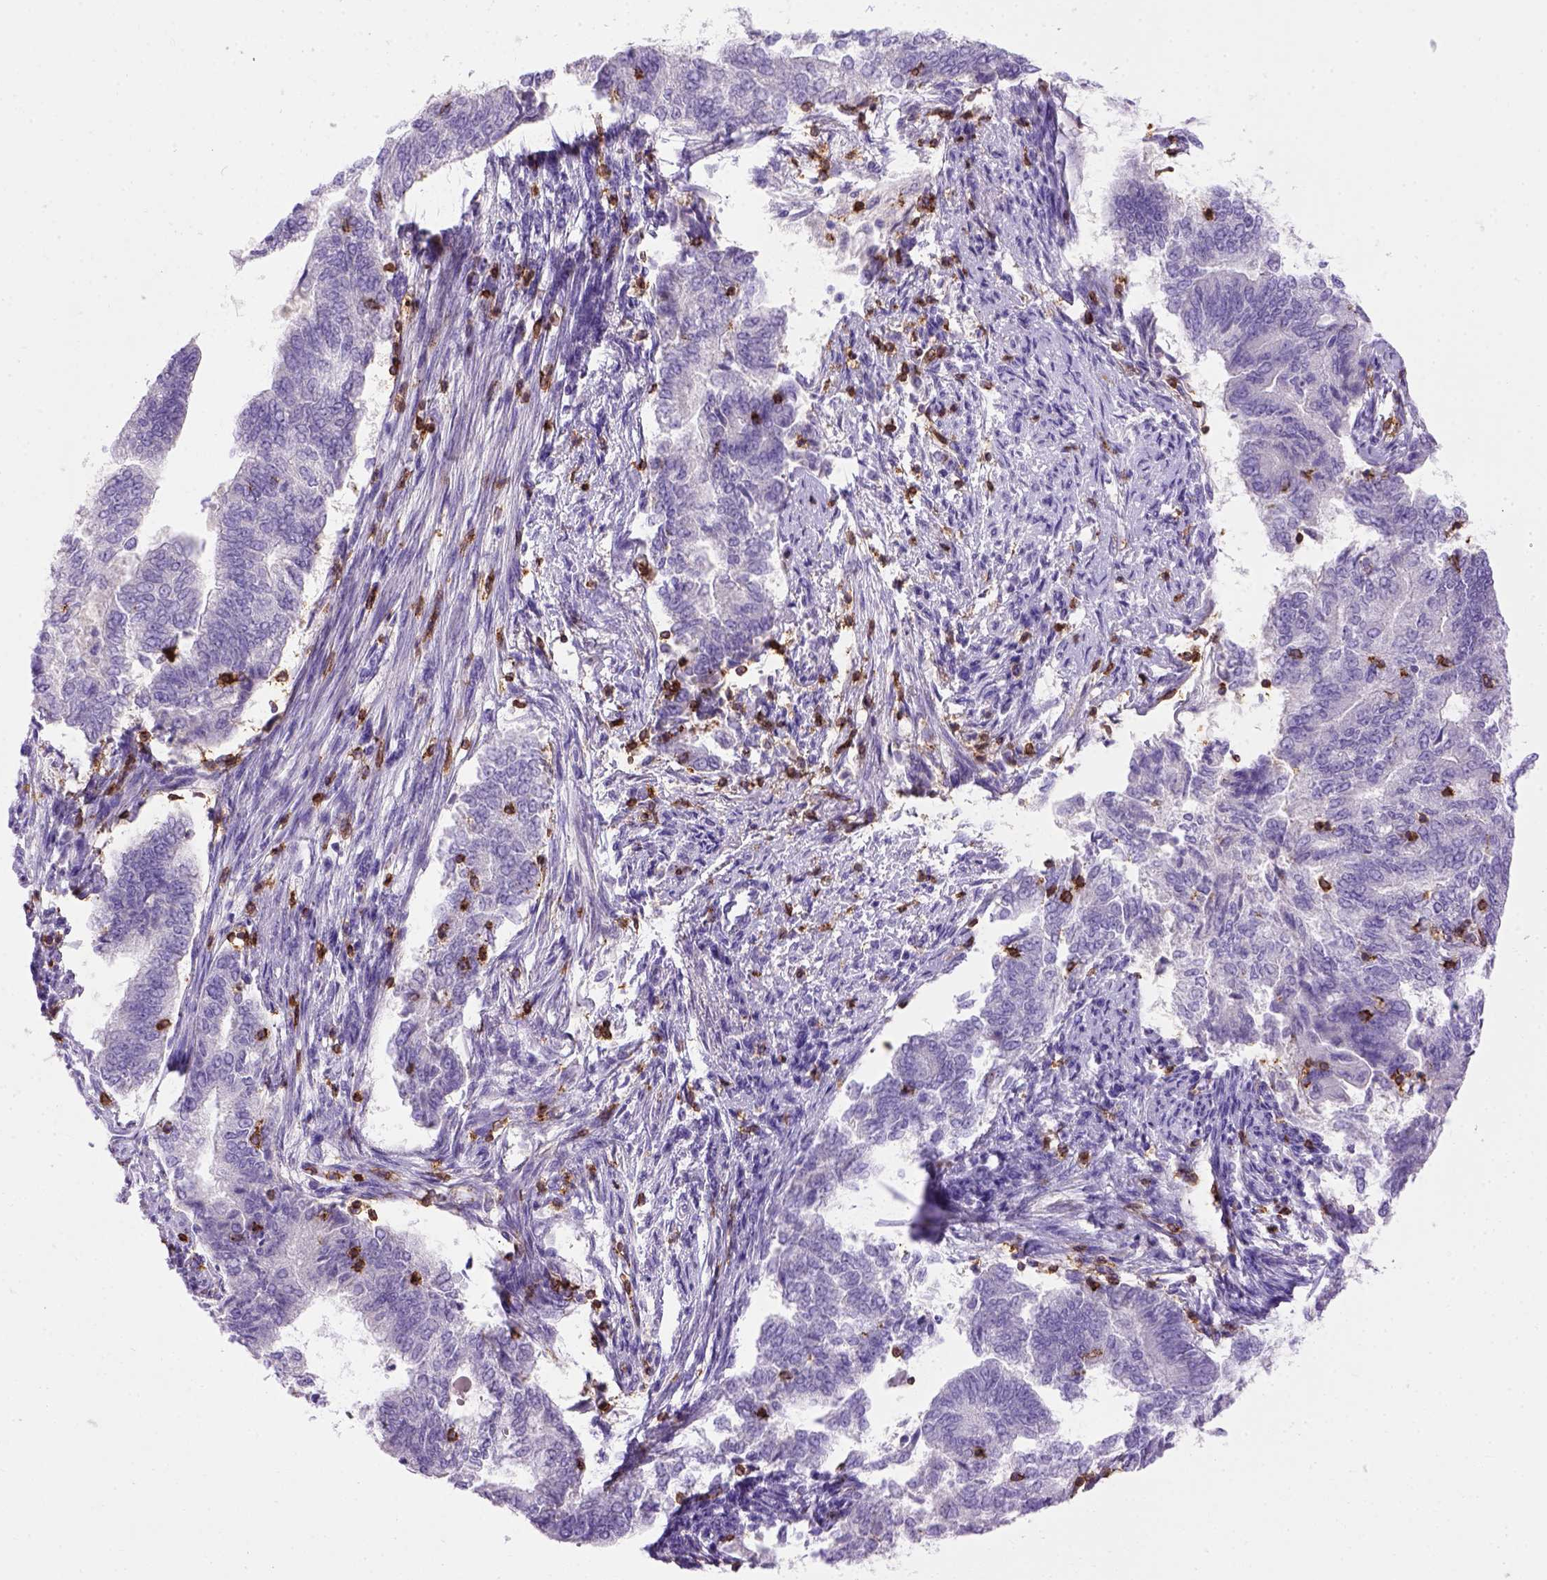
{"staining": {"intensity": "negative", "quantity": "none", "location": "none"}, "tissue": "endometrial cancer", "cell_type": "Tumor cells", "image_type": "cancer", "snomed": [{"axis": "morphology", "description": "Adenocarcinoma, NOS"}, {"axis": "topography", "description": "Endometrium"}], "caption": "Tumor cells show no significant staining in endometrial cancer.", "gene": "CD3E", "patient": {"sex": "female", "age": 65}}